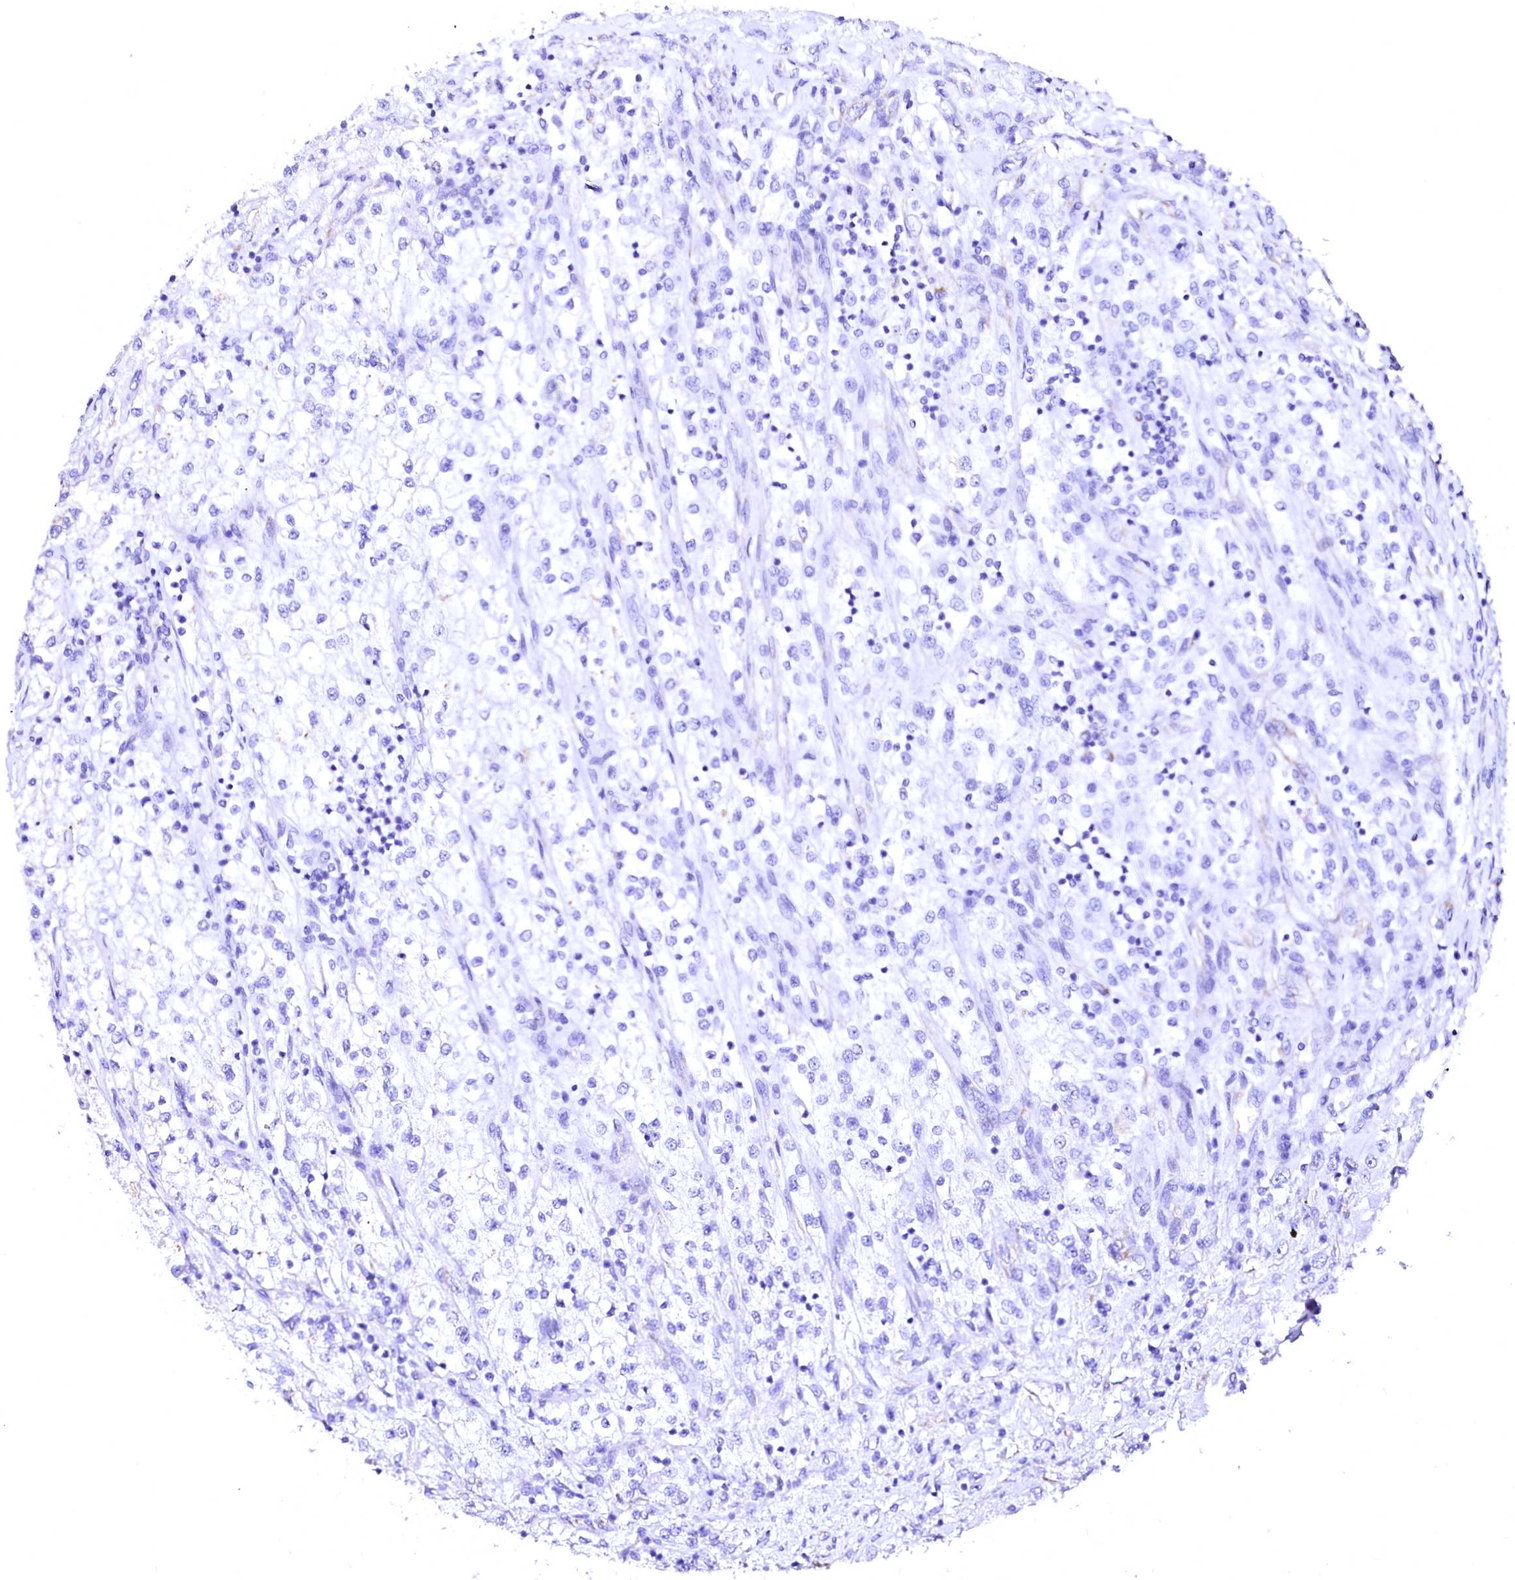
{"staining": {"intensity": "negative", "quantity": "none", "location": "none"}, "tissue": "renal cancer", "cell_type": "Tumor cells", "image_type": "cancer", "snomed": [{"axis": "morphology", "description": "Adenocarcinoma, NOS"}, {"axis": "topography", "description": "Kidney"}], "caption": "Tumor cells are negative for brown protein staining in adenocarcinoma (renal). (Brightfield microscopy of DAB immunohistochemistry at high magnification).", "gene": "SFR1", "patient": {"sex": "female", "age": 52}}